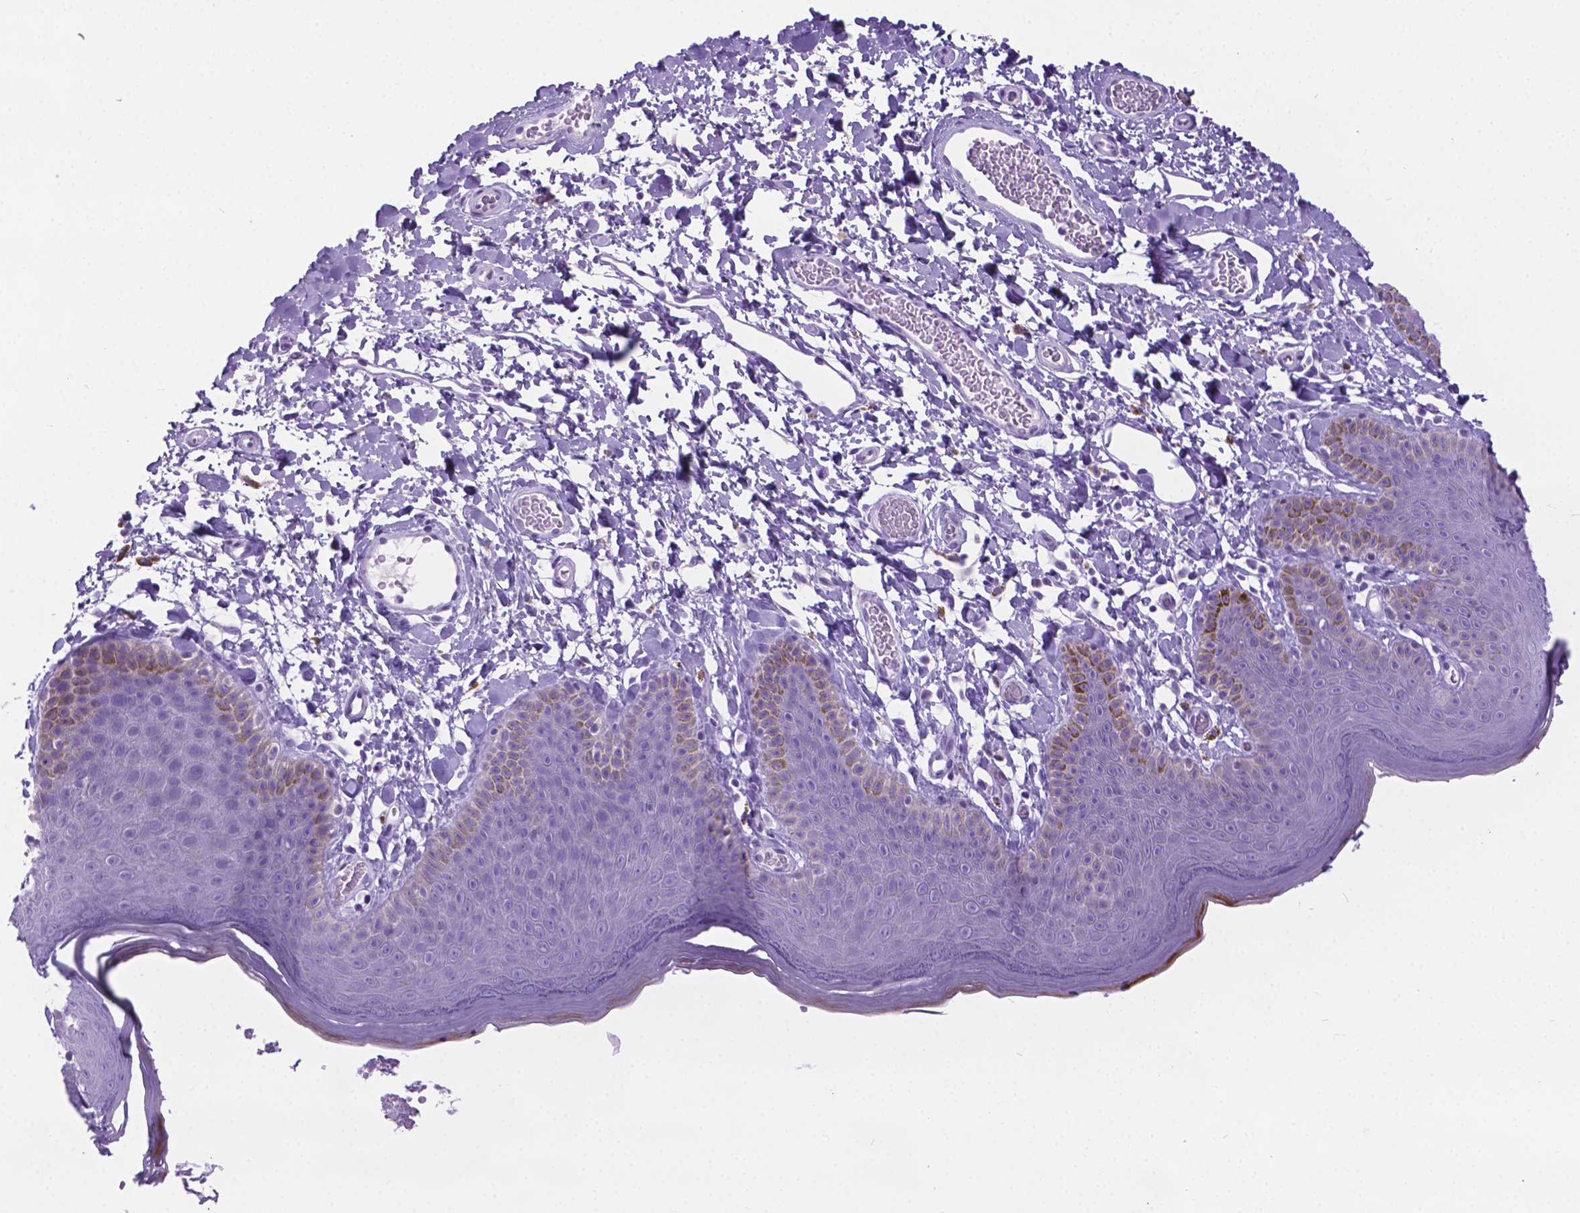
{"staining": {"intensity": "negative", "quantity": "none", "location": "none"}, "tissue": "skin", "cell_type": "Epidermal cells", "image_type": "normal", "snomed": [{"axis": "morphology", "description": "Normal tissue, NOS"}, {"axis": "topography", "description": "Anal"}], "caption": "This is an IHC micrograph of unremarkable skin. There is no staining in epidermal cells.", "gene": "ARMS2", "patient": {"sex": "male", "age": 53}}